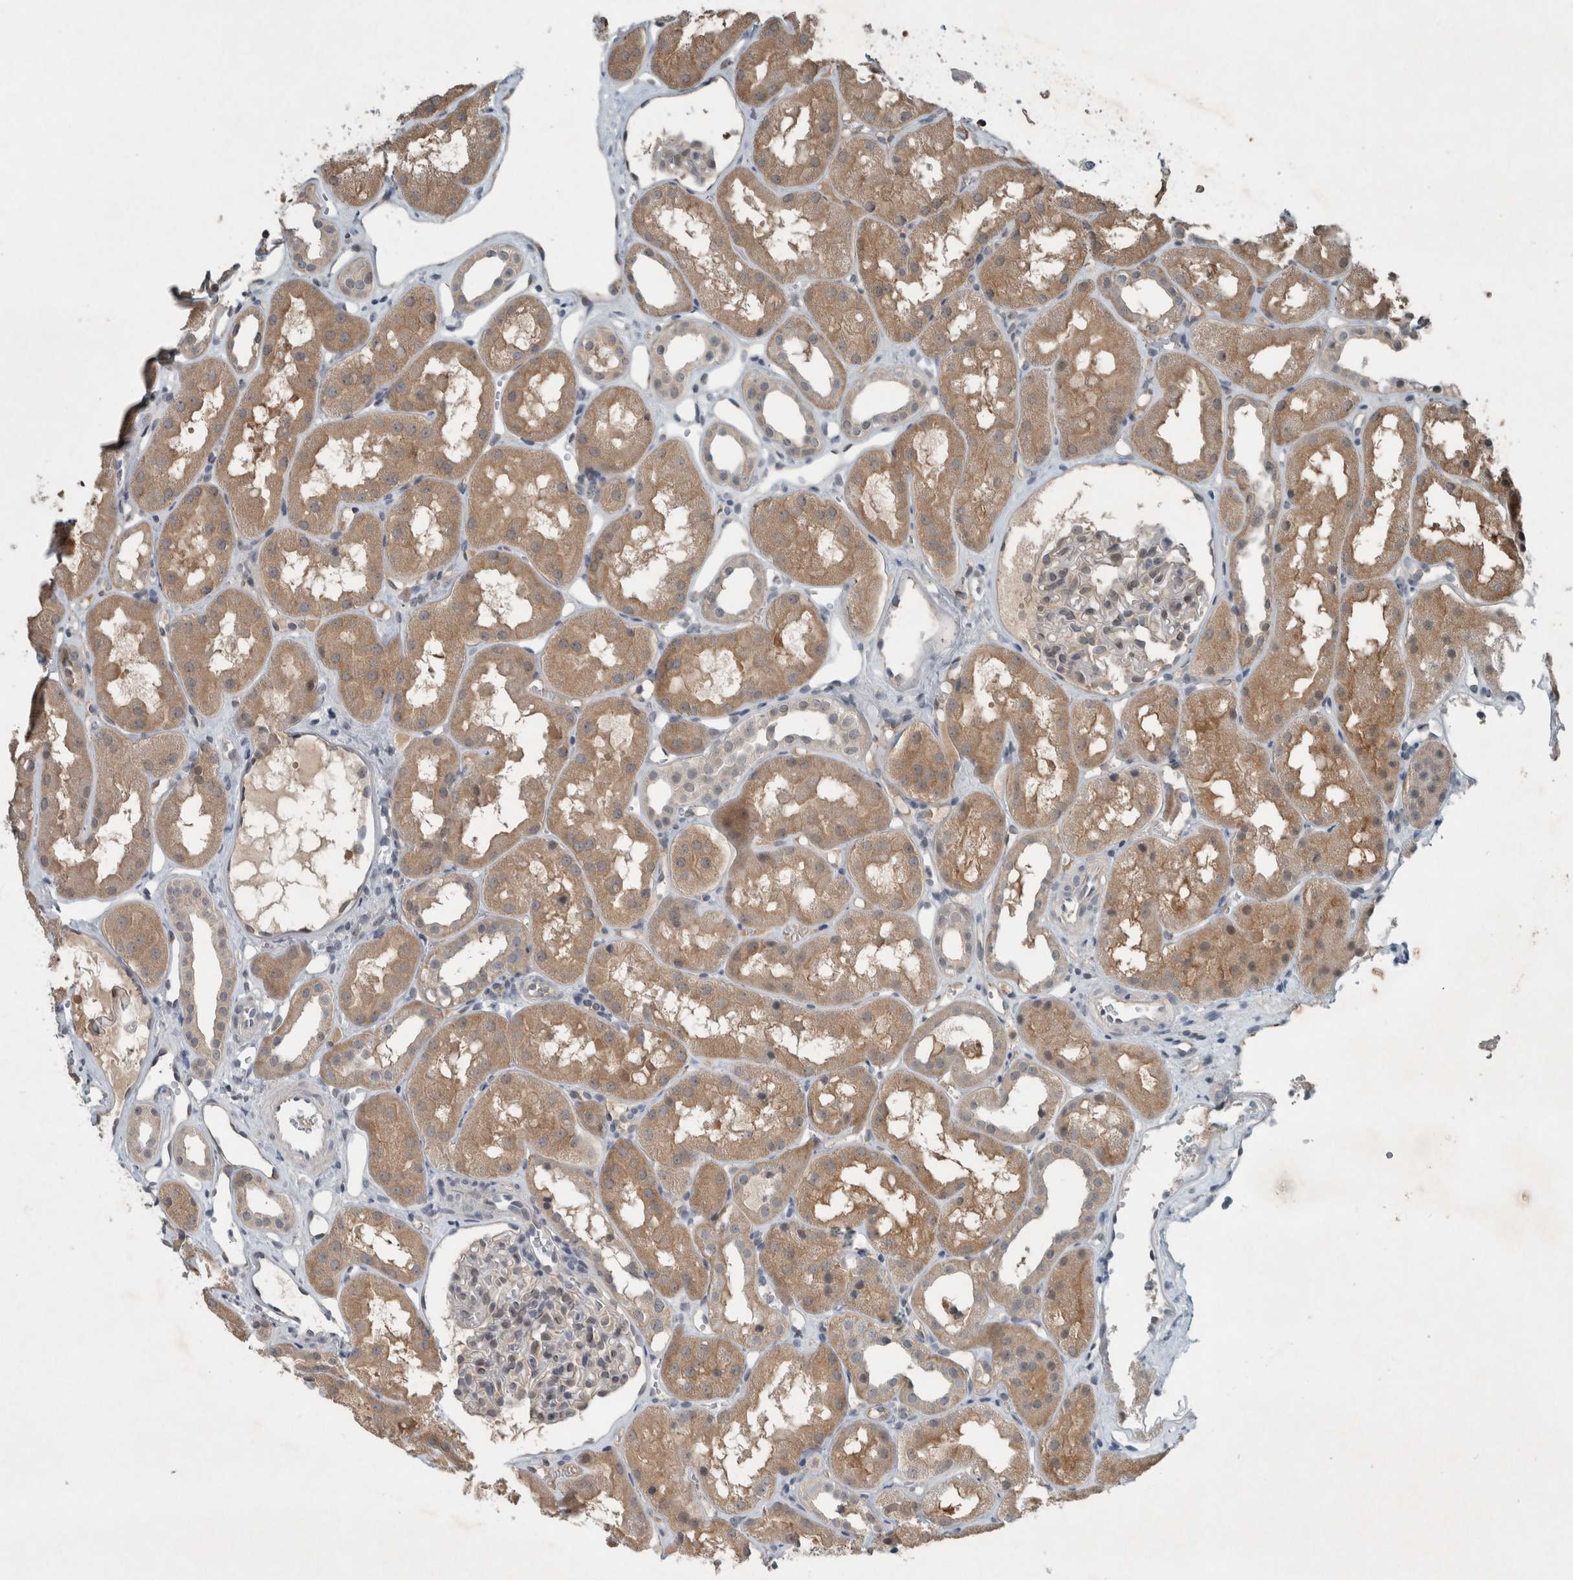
{"staining": {"intensity": "weak", "quantity": "25%-75%", "location": "nuclear"}, "tissue": "kidney", "cell_type": "Cells in glomeruli", "image_type": "normal", "snomed": [{"axis": "morphology", "description": "Normal tissue, NOS"}, {"axis": "topography", "description": "Kidney"}], "caption": "A histopathology image showing weak nuclear expression in about 25%-75% of cells in glomeruli in normal kidney, as visualized by brown immunohistochemical staining.", "gene": "ENSG00000285245", "patient": {"sex": "male", "age": 16}}